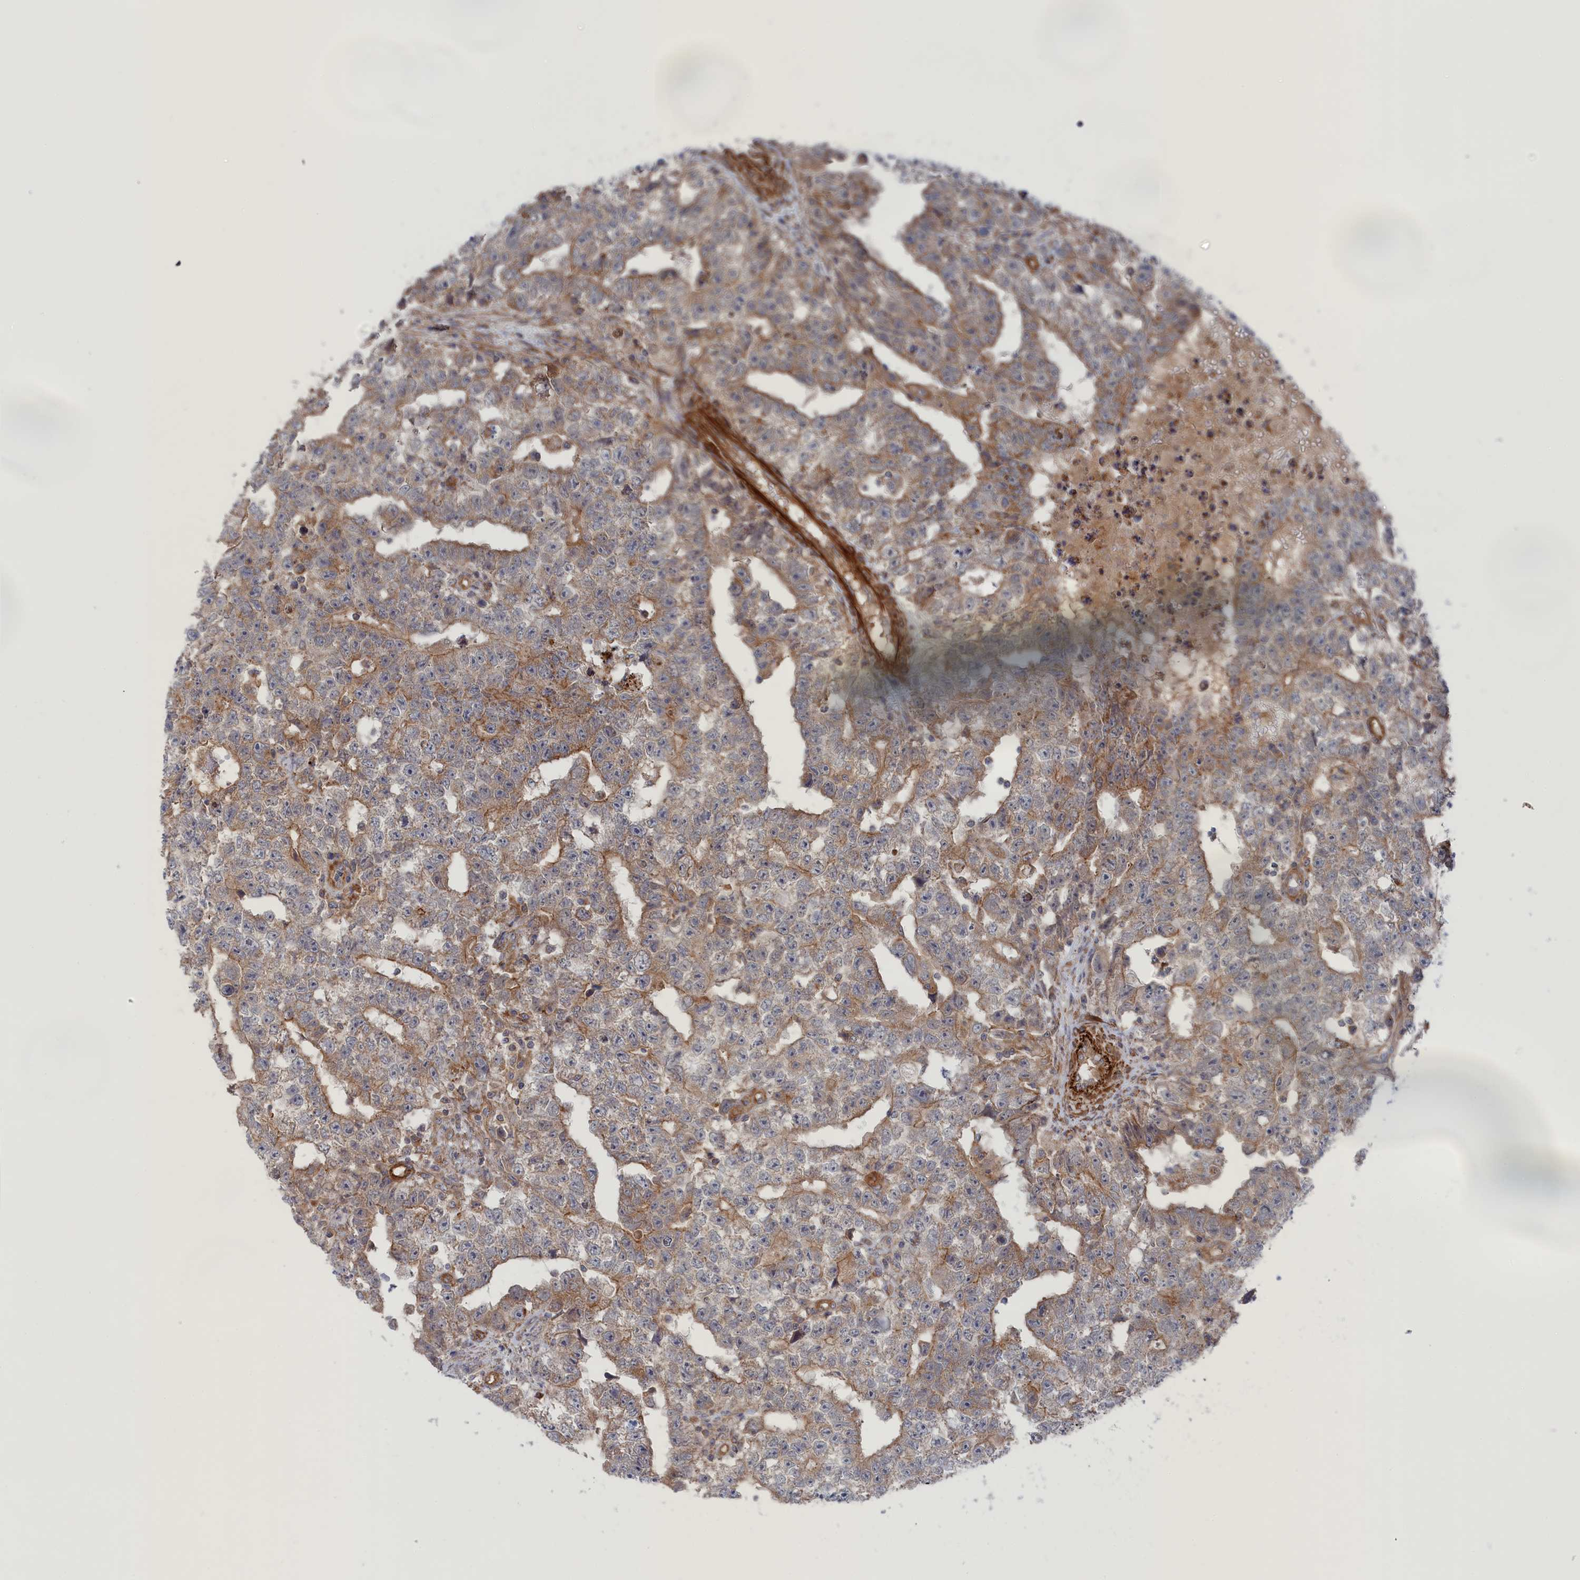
{"staining": {"intensity": "moderate", "quantity": "25%-75%", "location": "cytoplasmic/membranous"}, "tissue": "testis cancer", "cell_type": "Tumor cells", "image_type": "cancer", "snomed": [{"axis": "morphology", "description": "Carcinoma, Embryonal, NOS"}, {"axis": "topography", "description": "Testis"}], "caption": "Testis cancer stained for a protein demonstrates moderate cytoplasmic/membranous positivity in tumor cells.", "gene": "FILIP1L", "patient": {"sex": "male", "age": 25}}